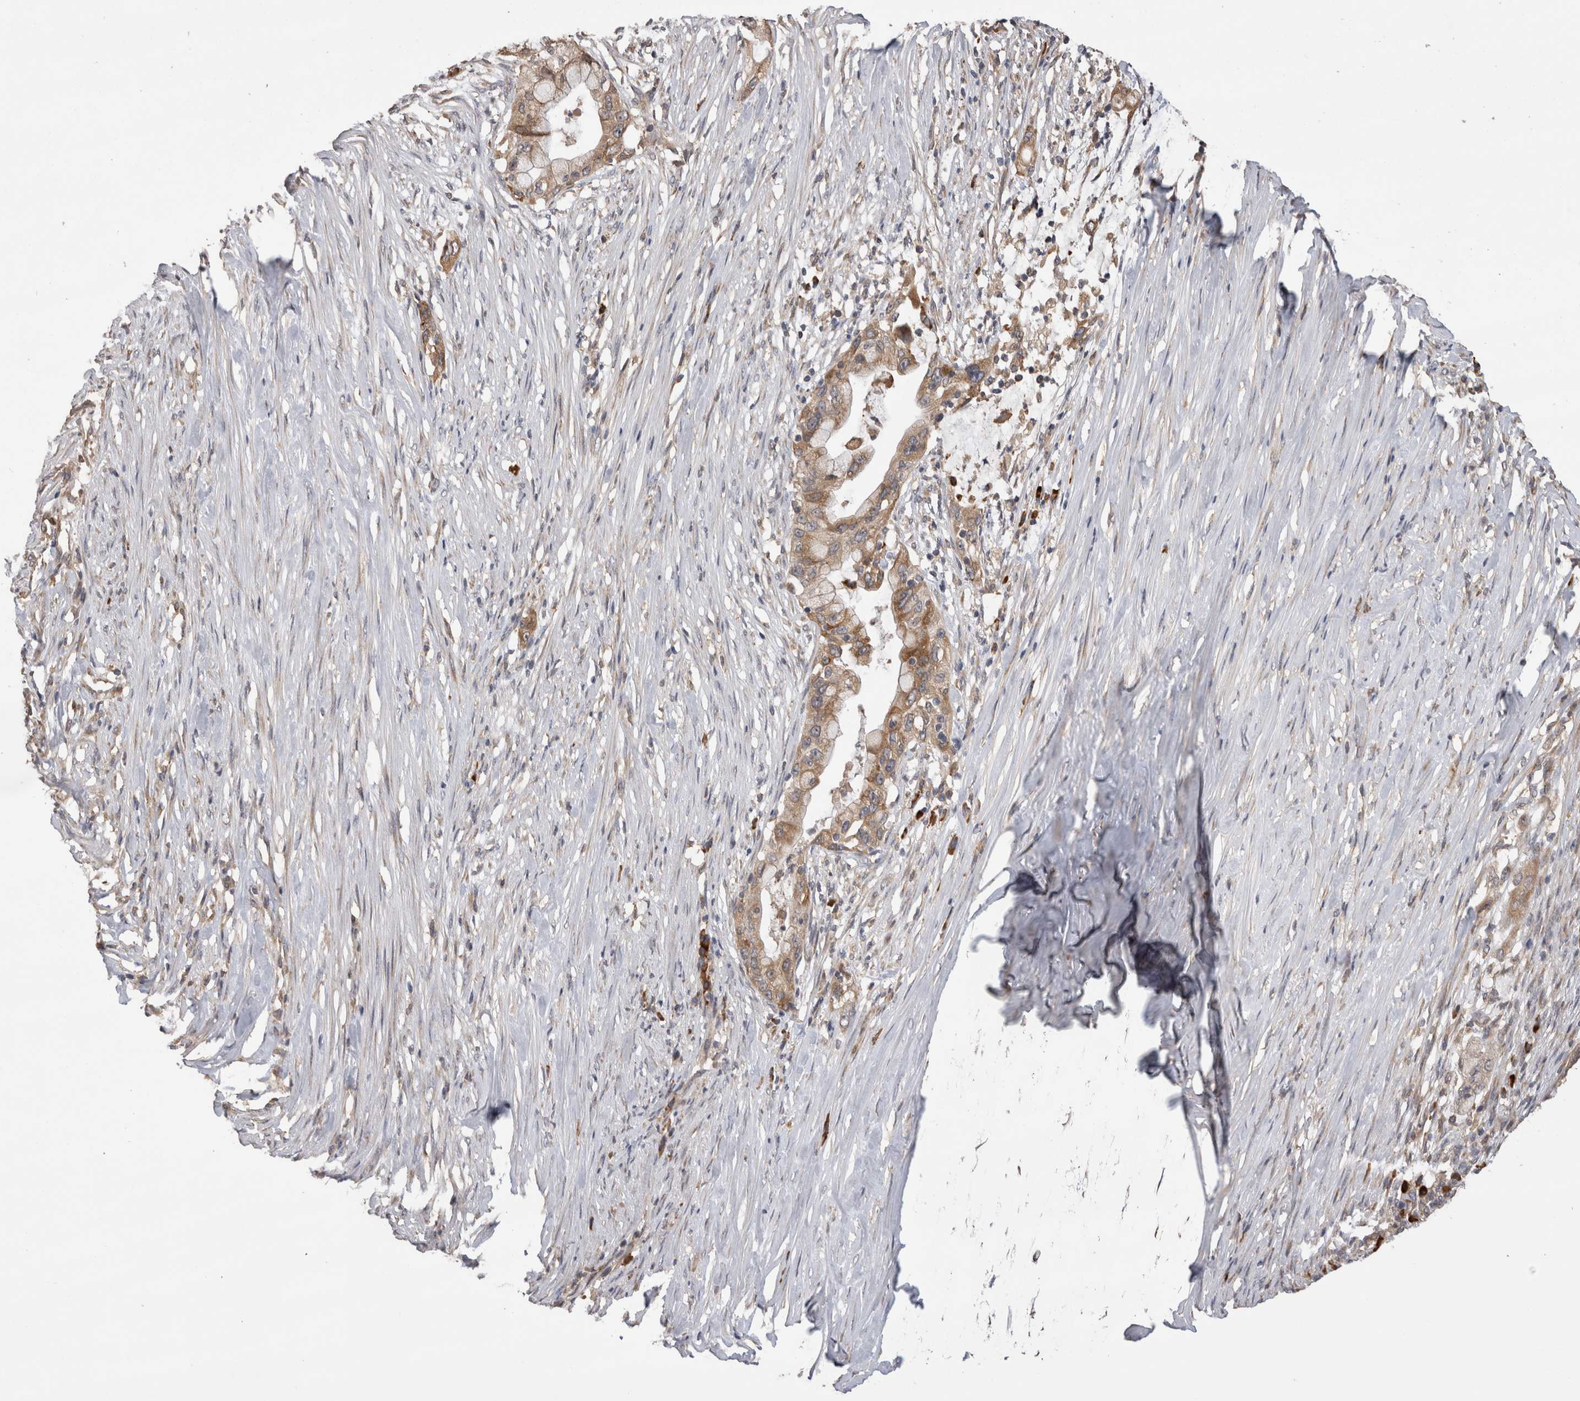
{"staining": {"intensity": "weak", "quantity": ">75%", "location": "cytoplasmic/membranous"}, "tissue": "pancreatic cancer", "cell_type": "Tumor cells", "image_type": "cancer", "snomed": [{"axis": "morphology", "description": "Adenocarcinoma, NOS"}, {"axis": "topography", "description": "Pancreas"}], "caption": "Immunohistochemical staining of pancreatic adenocarcinoma reveals low levels of weak cytoplasmic/membranous protein expression in about >75% of tumor cells.", "gene": "TBCE", "patient": {"sex": "male", "age": 53}}